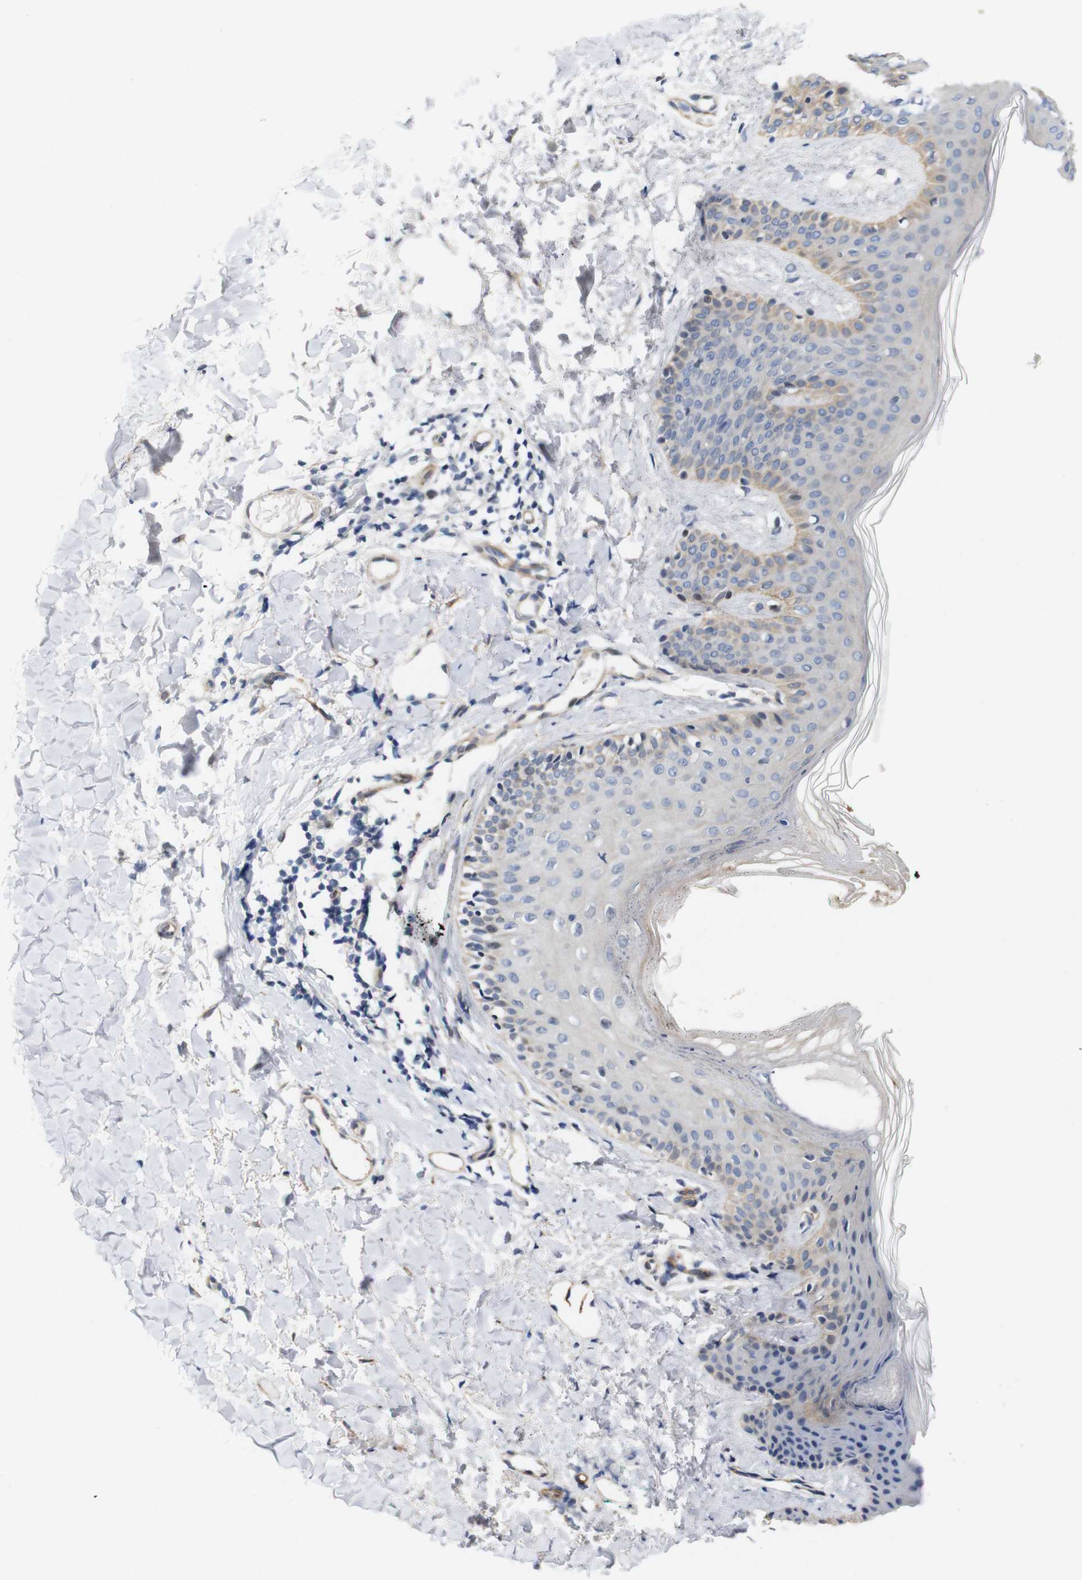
{"staining": {"intensity": "moderate", "quantity": "25%-75%", "location": "cytoplasmic/membranous"}, "tissue": "skin", "cell_type": "Fibroblasts", "image_type": "normal", "snomed": [{"axis": "morphology", "description": "Normal tissue, NOS"}, {"axis": "topography", "description": "Skin"}], "caption": "Immunohistochemistry staining of benign skin, which shows medium levels of moderate cytoplasmic/membranous expression in about 25%-75% of fibroblasts indicating moderate cytoplasmic/membranous protein staining. The staining was performed using DAB (3,3'-diaminobenzidine) (brown) for protein detection and nuclei were counterstained in hematoxylin (blue).", "gene": "CYB561", "patient": {"sex": "male", "age": 16}}